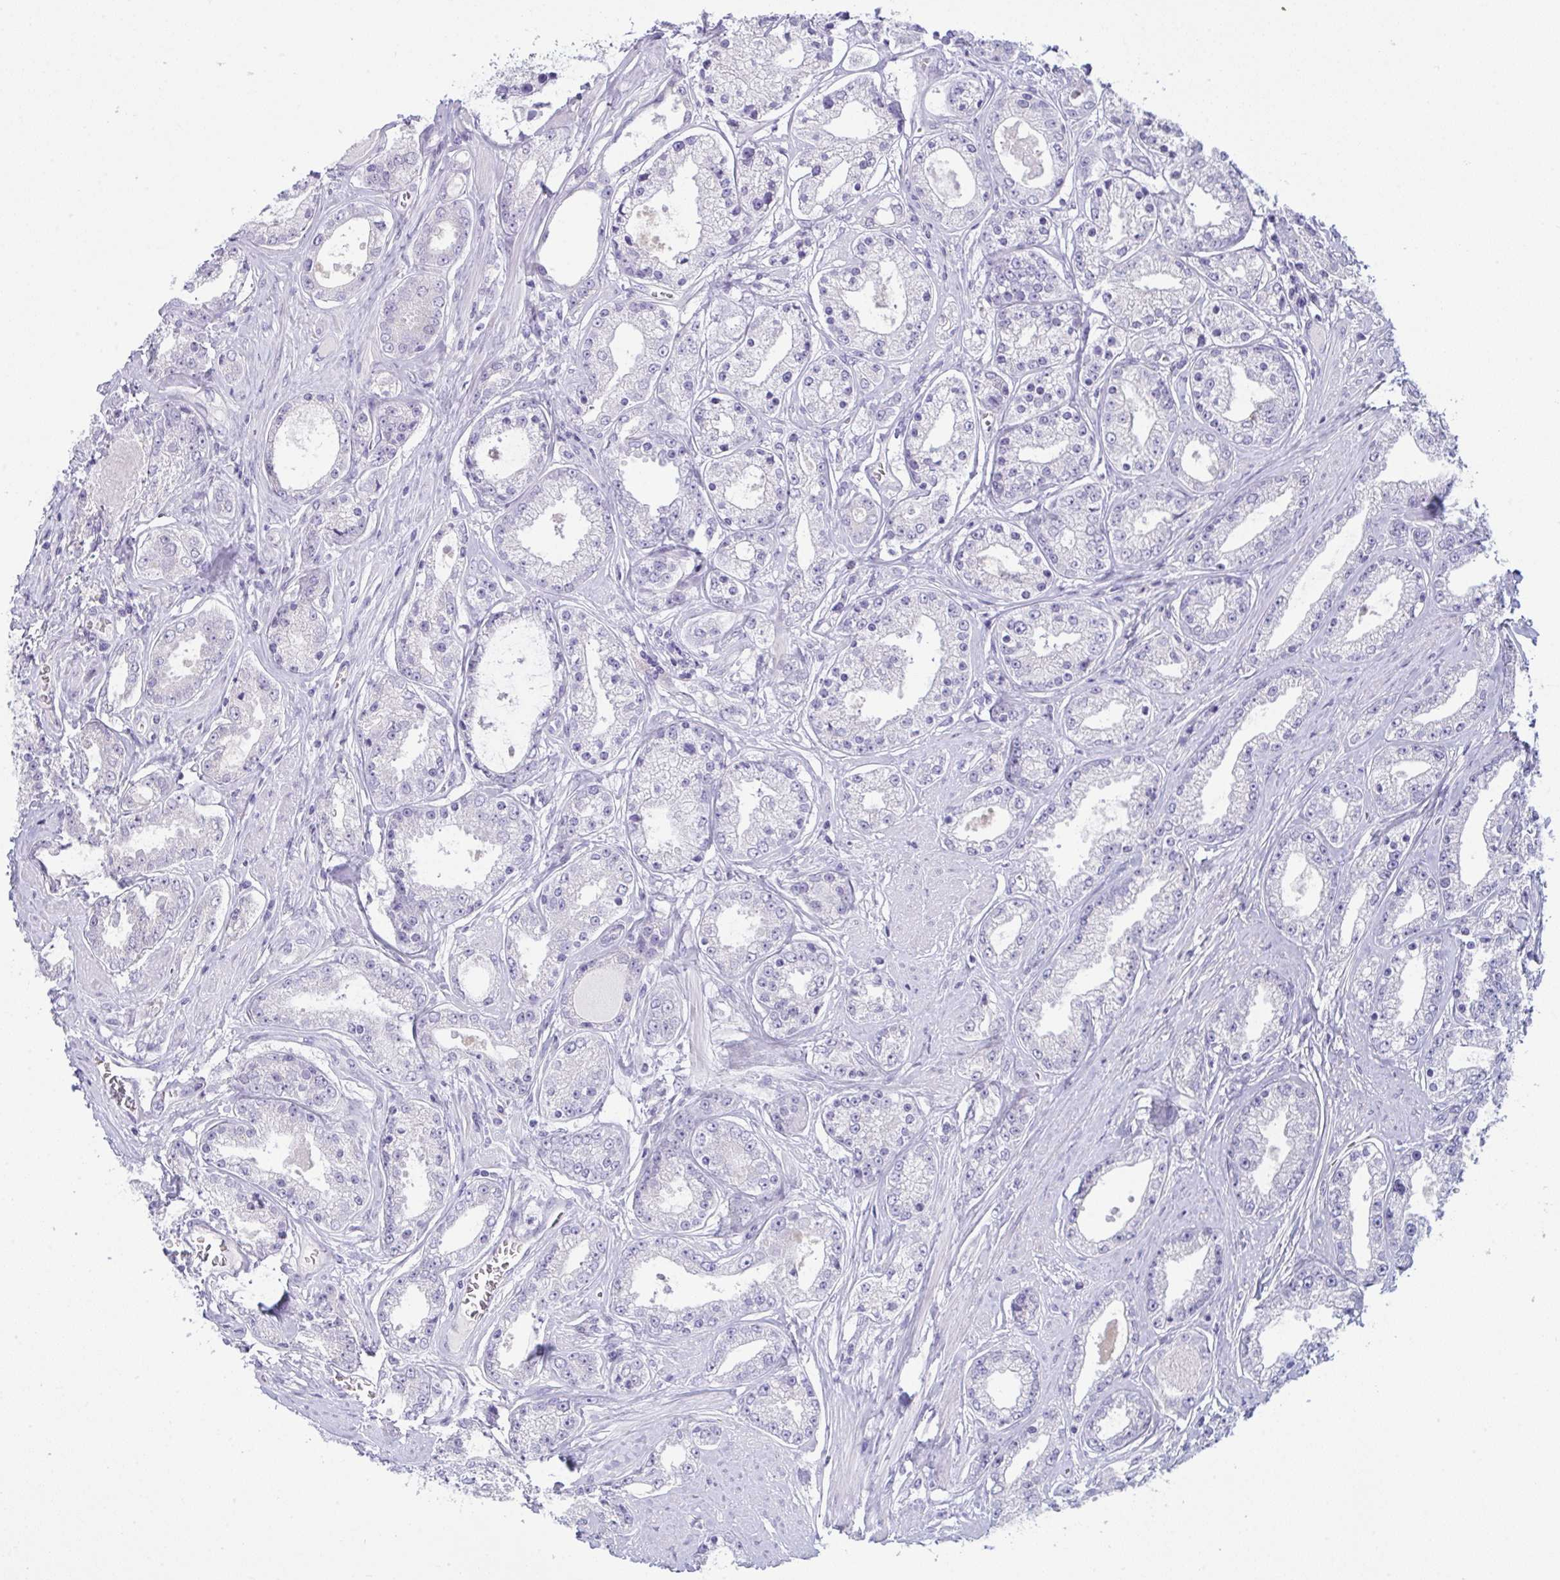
{"staining": {"intensity": "negative", "quantity": "none", "location": "none"}, "tissue": "prostate cancer", "cell_type": "Tumor cells", "image_type": "cancer", "snomed": [{"axis": "morphology", "description": "Adenocarcinoma, High grade"}, {"axis": "topography", "description": "Prostate"}], "caption": "High magnification brightfield microscopy of prostate high-grade adenocarcinoma stained with DAB (3,3'-diaminobenzidine) (brown) and counterstained with hematoxylin (blue): tumor cells show no significant positivity. (DAB immunohistochemistry with hematoxylin counter stain).", "gene": "TENT5D", "patient": {"sex": "male", "age": 66}}